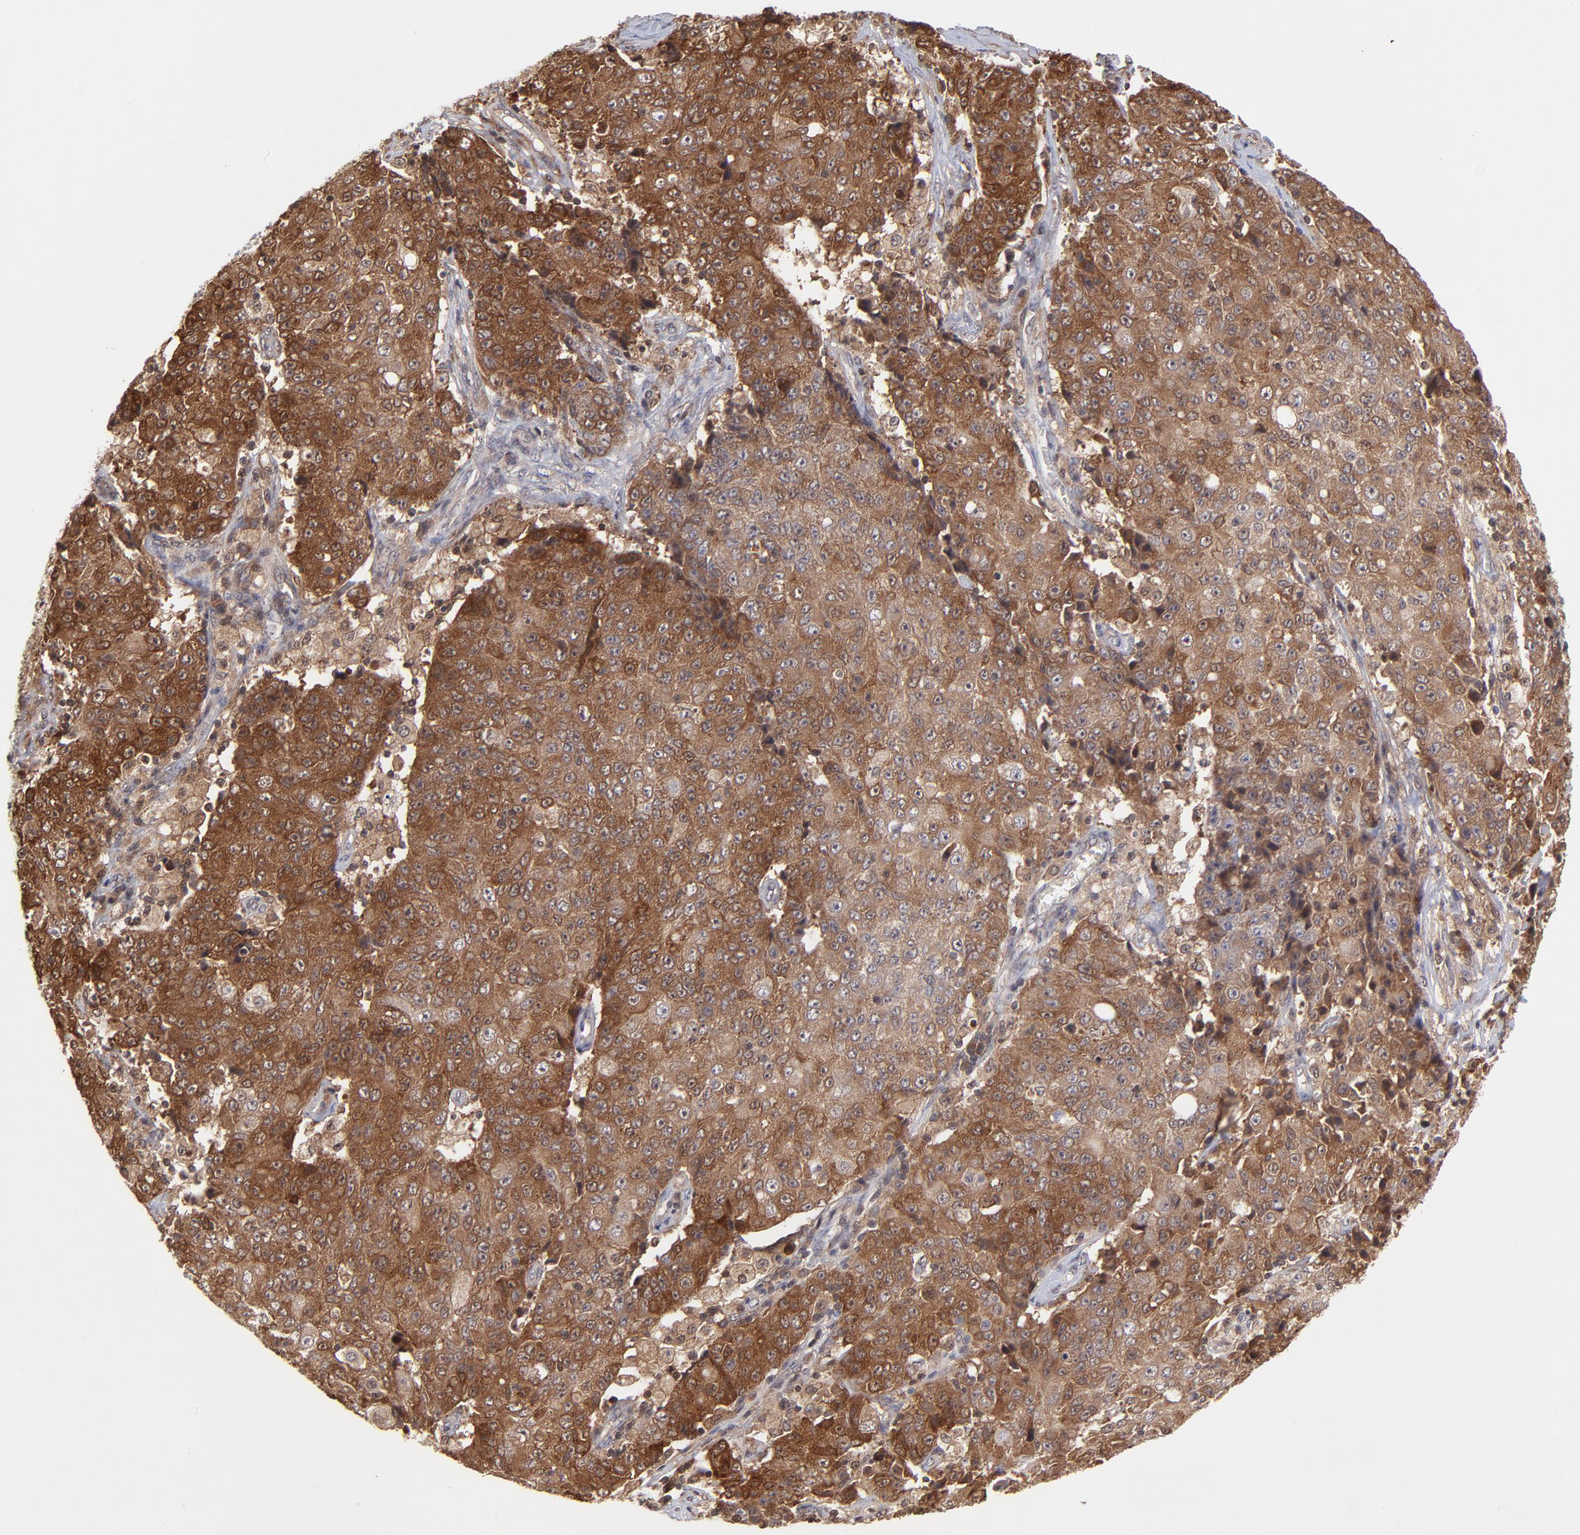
{"staining": {"intensity": "strong", "quantity": ">75%", "location": "cytoplasmic/membranous"}, "tissue": "ovarian cancer", "cell_type": "Tumor cells", "image_type": "cancer", "snomed": [{"axis": "morphology", "description": "Carcinoma, endometroid"}, {"axis": "topography", "description": "Ovary"}], "caption": "A micrograph showing strong cytoplasmic/membranous staining in approximately >75% of tumor cells in ovarian cancer, as visualized by brown immunohistochemical staining.", "gene": "UBE2L6", "patient": {"sex": "female", "age": 42}}